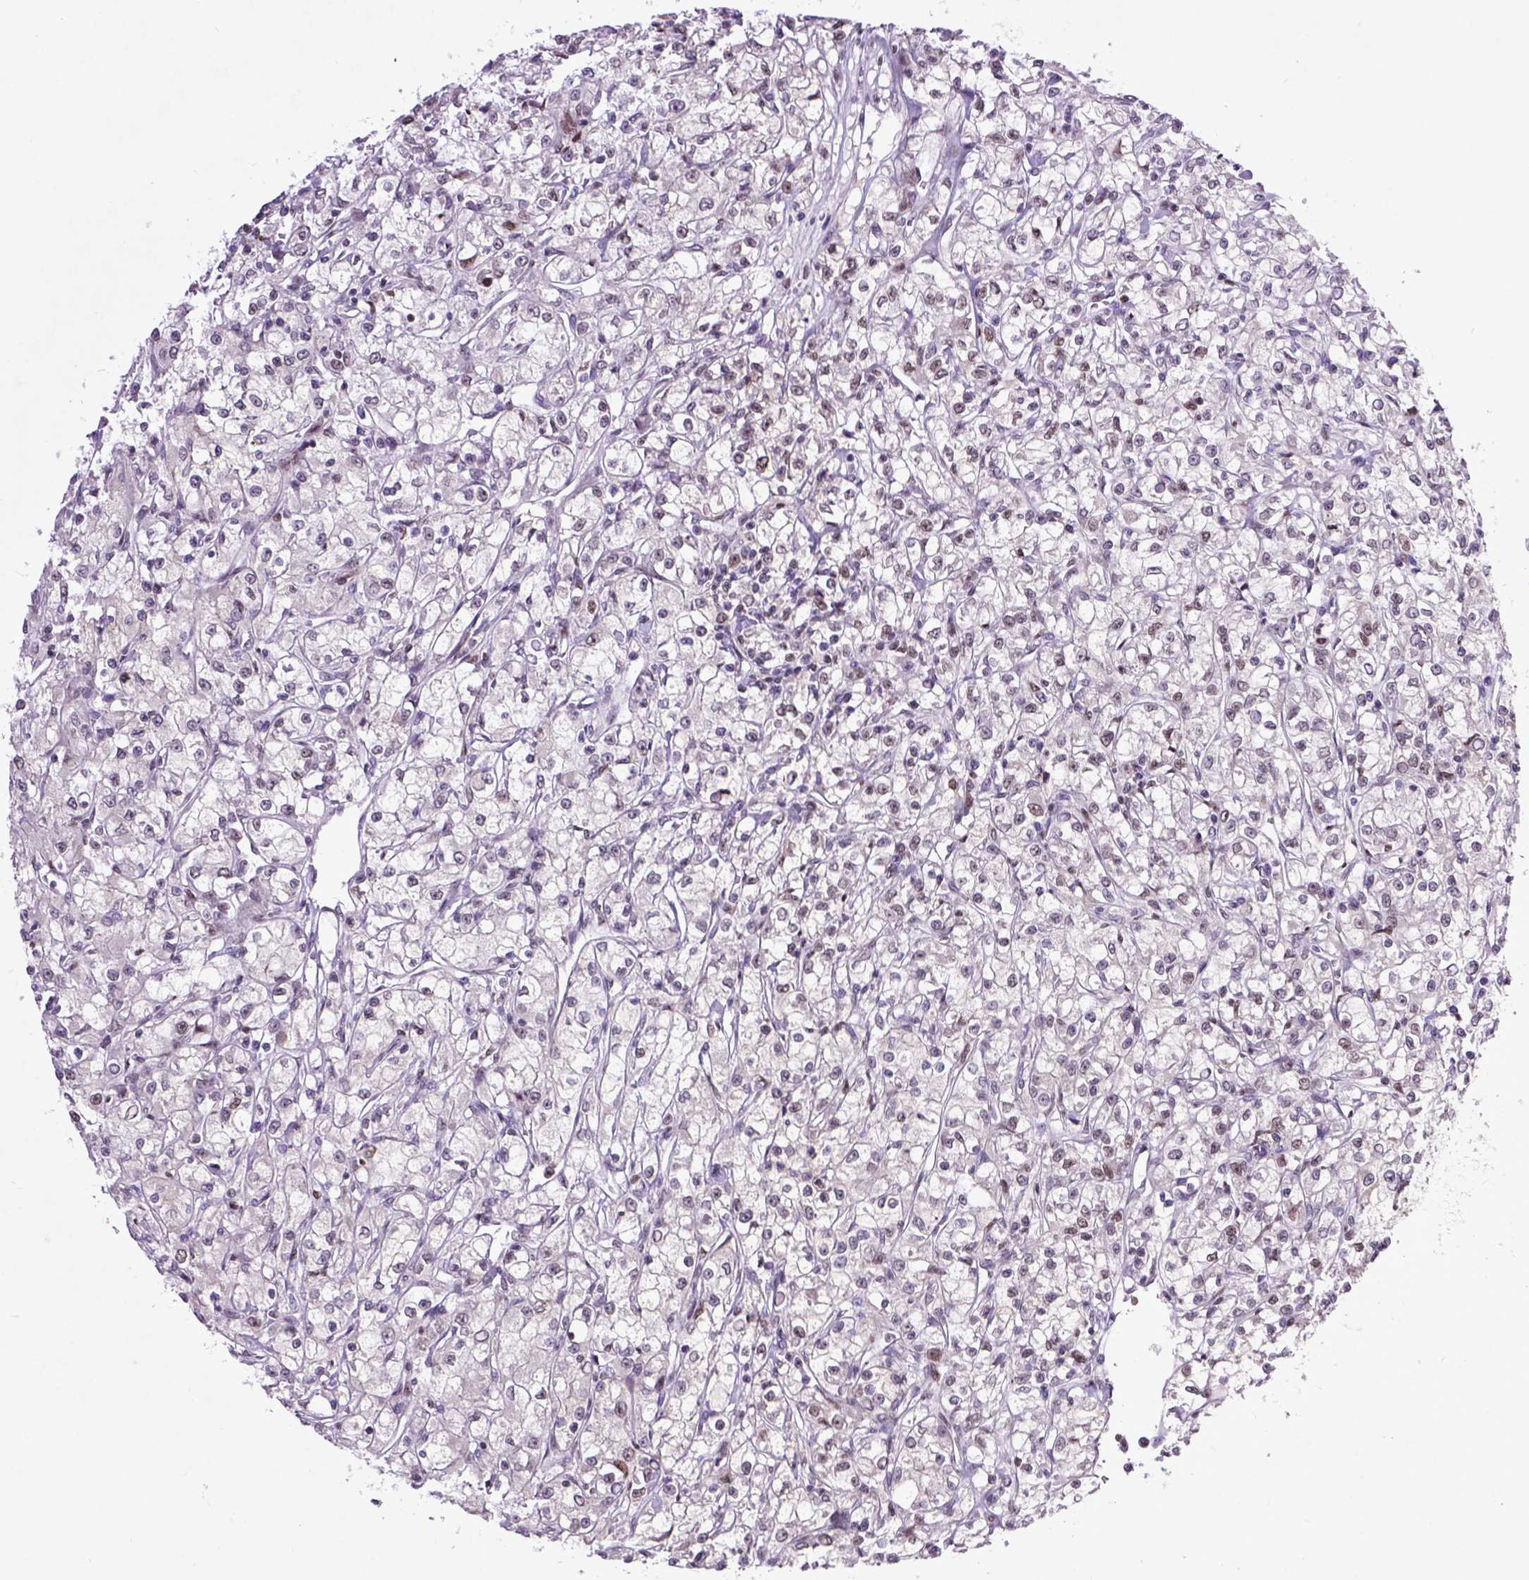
{"staining": {"intensity": "negative", "quantity": "none", "location": "none"}, "tissue": "renal cancer", "cell_type": "Tumor cells", "image_type": "cancer", "snomed": [{"axis": "morphology", "description": "Adenocarcinoma, NOS"}, {"axis": "topography", "description": "Kidney"}], "caption": "Renal cancer (adenocarcinoma) stained for a protein using immunohistochemistry exhibits no staining tumor cells.", "gene": "RCC2", "patient": {"sex": "female", "age": 59}}